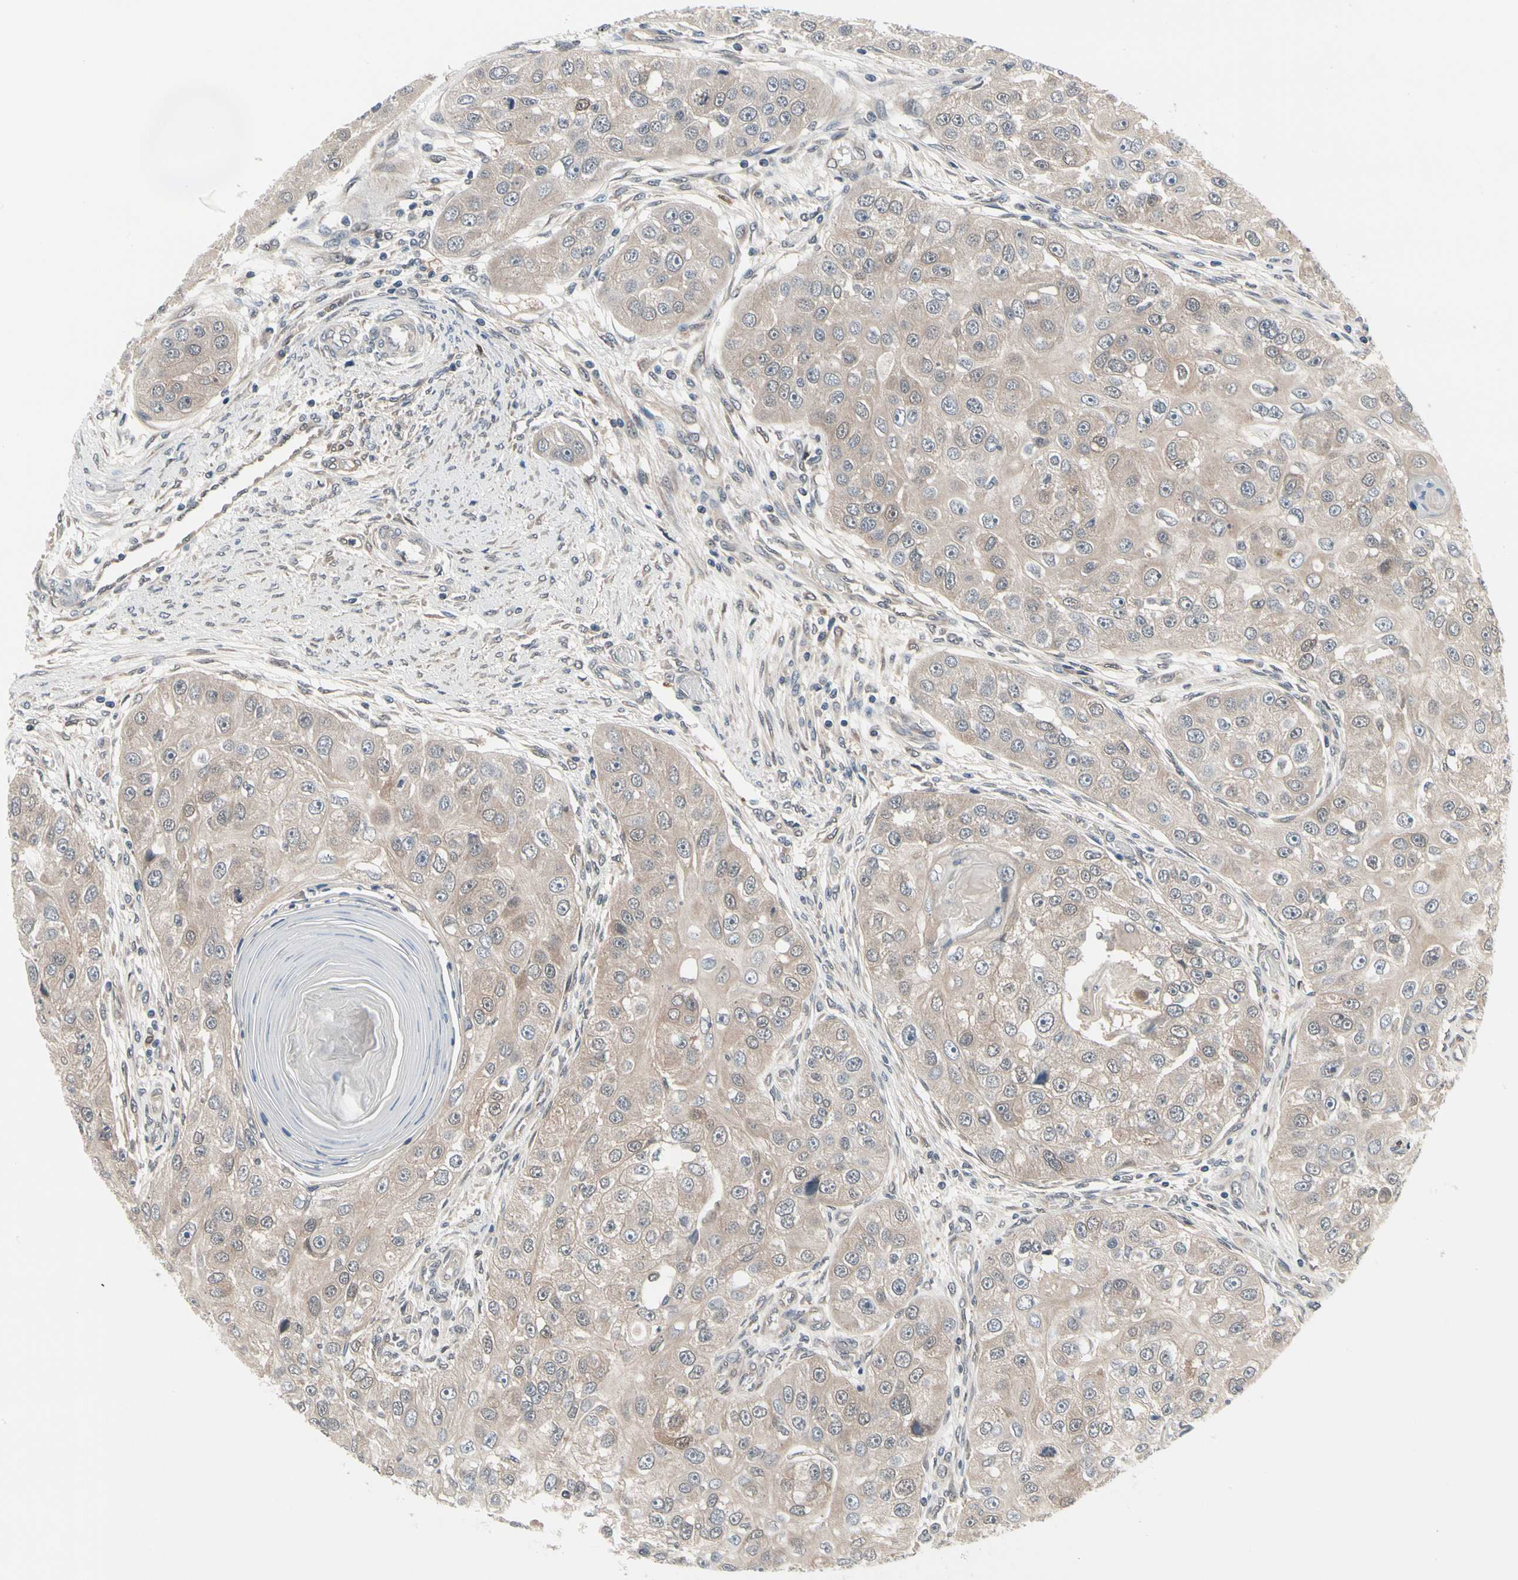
{"staining": {"intensity": "weak", "quantity": ">75%", "location": "cytoplasmic/membranous"}, "tissue": "head and neck cancer", "cell_type": "Tumor cells", "image_type": "cancer", "snomed": [{"axis": "morphology", "description": "Normal tissue, NOS"}, {"axis": "morphology", "description": "Squamous cell carcinoma, NOS"}, {"axis": "topography", "description": "Skeletal muscle"}, {"axis": "topography", "description": "Head-Neck"}], "caption": "Head and neck cancer (squamous cell carcinoma) tissue shows weak cytoplasmic/membranous positivity in about >75% of tumor cells", "gene": "PRDX6", "patient": {"sex": "male", "age": 51}}